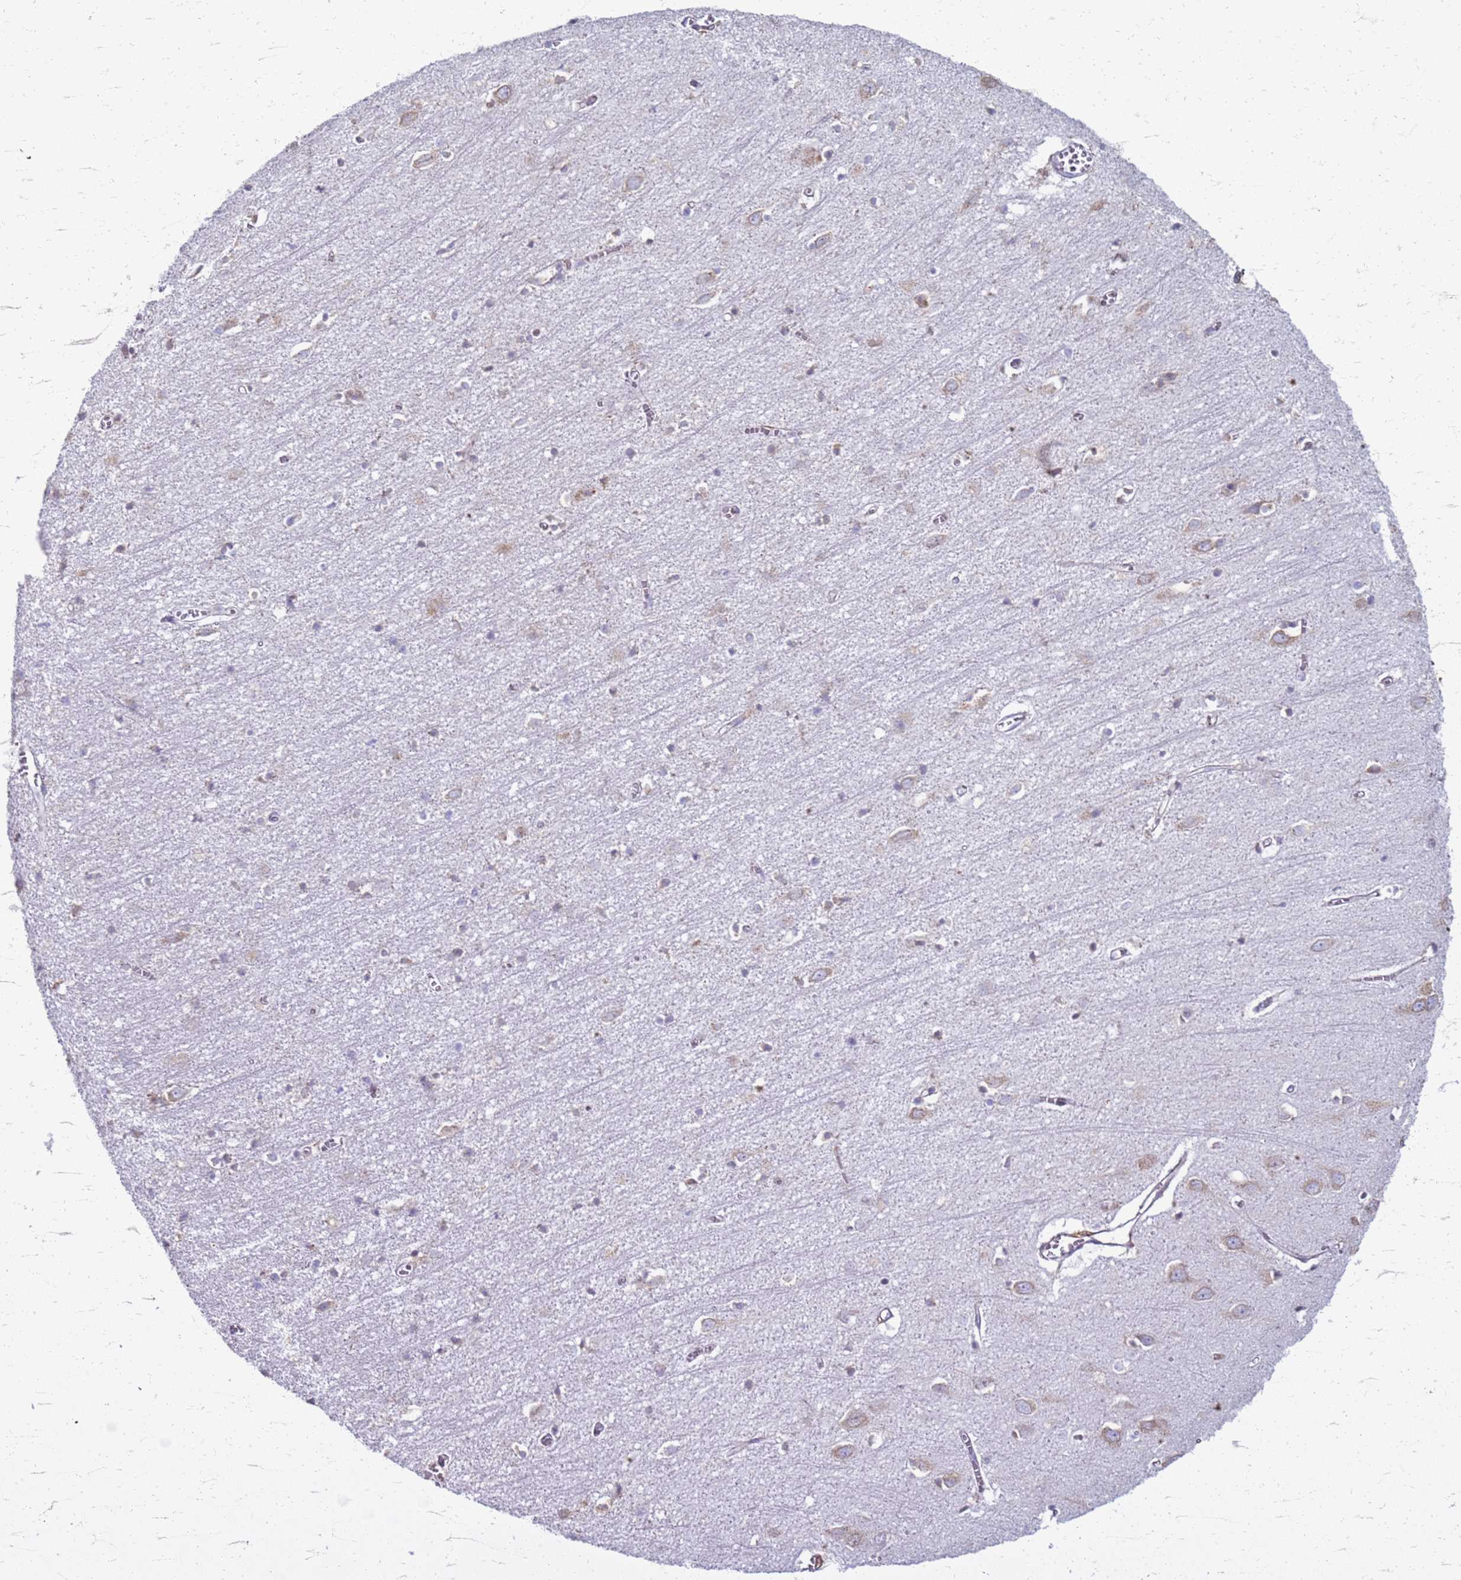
{"staining": {"intensity": "negative", "quantity": "none", "location": "none"}, "tissue": "cerebral cortex", "cell_type": "Endothelial cells", "image_type": "normal", "snomed": [{"axis": "morphology", "description": "Normal tissue, NOS"}, {"axis": "topography", "description": "Cerebral cortex"}], "caption": "Endothelial cells show no significant positivity in unremarkable cerebral cortex.", "gene": "PDK3", "patient": {"sex": "female", "age": 64}}